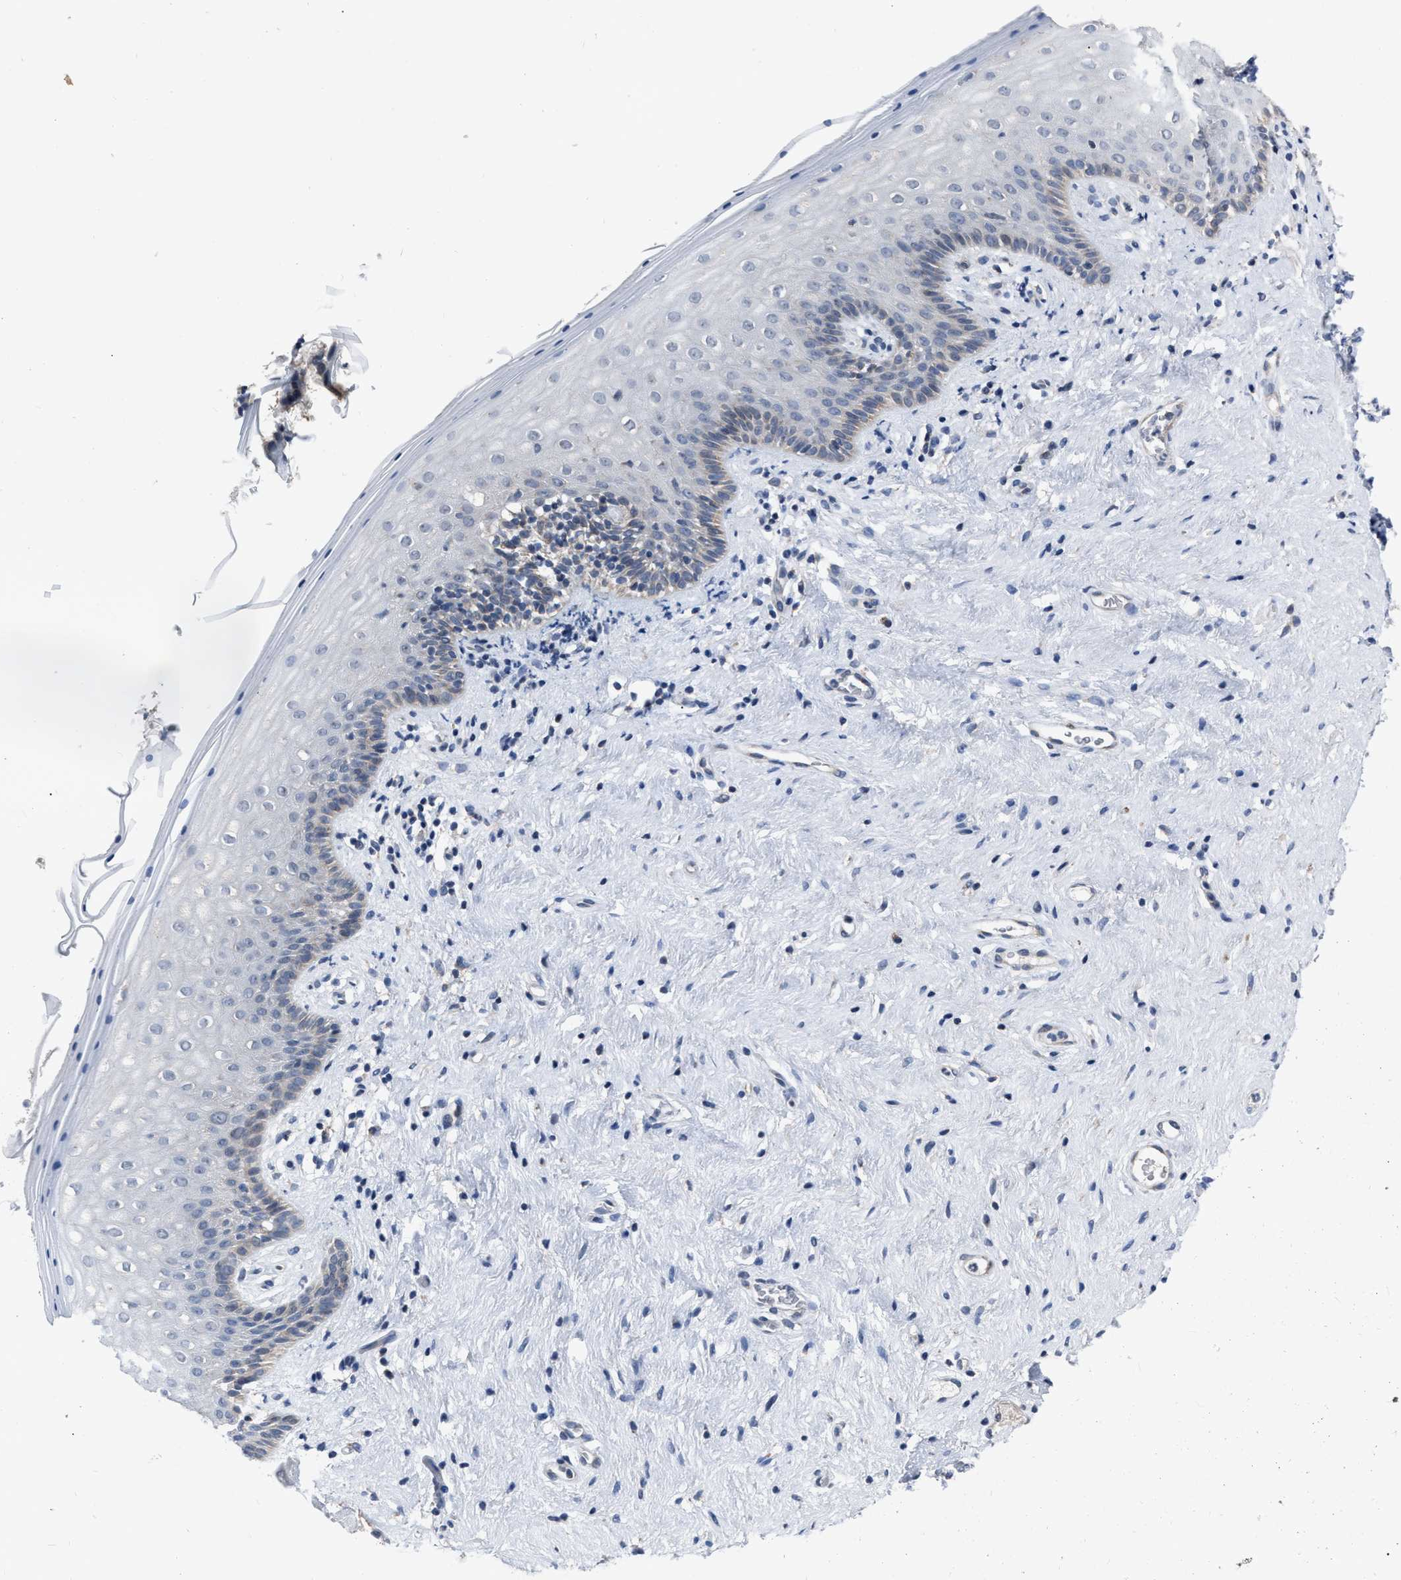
{"staining": {"intensity": "weak", "quantity": "<25%", "location": "cytoplasmic/membranous"}, "tissue": "vagina", "cell_type": "Squamous epithelial cells", "image_type": "normal", "snomed": [{"axis": "morphology", "description": "Normal tissue, NOS"}, {"axis": "topography", "description": "Vagina"}], "caption": "IHC micrograph of normal vagina: vagina stained with DAB displays no significant protein expression in squamous epithelial cells. (DAB immunohistochemistry, high magnification).", "gene": "DDX56", "patient": {"sex": "female", "age": 44}}